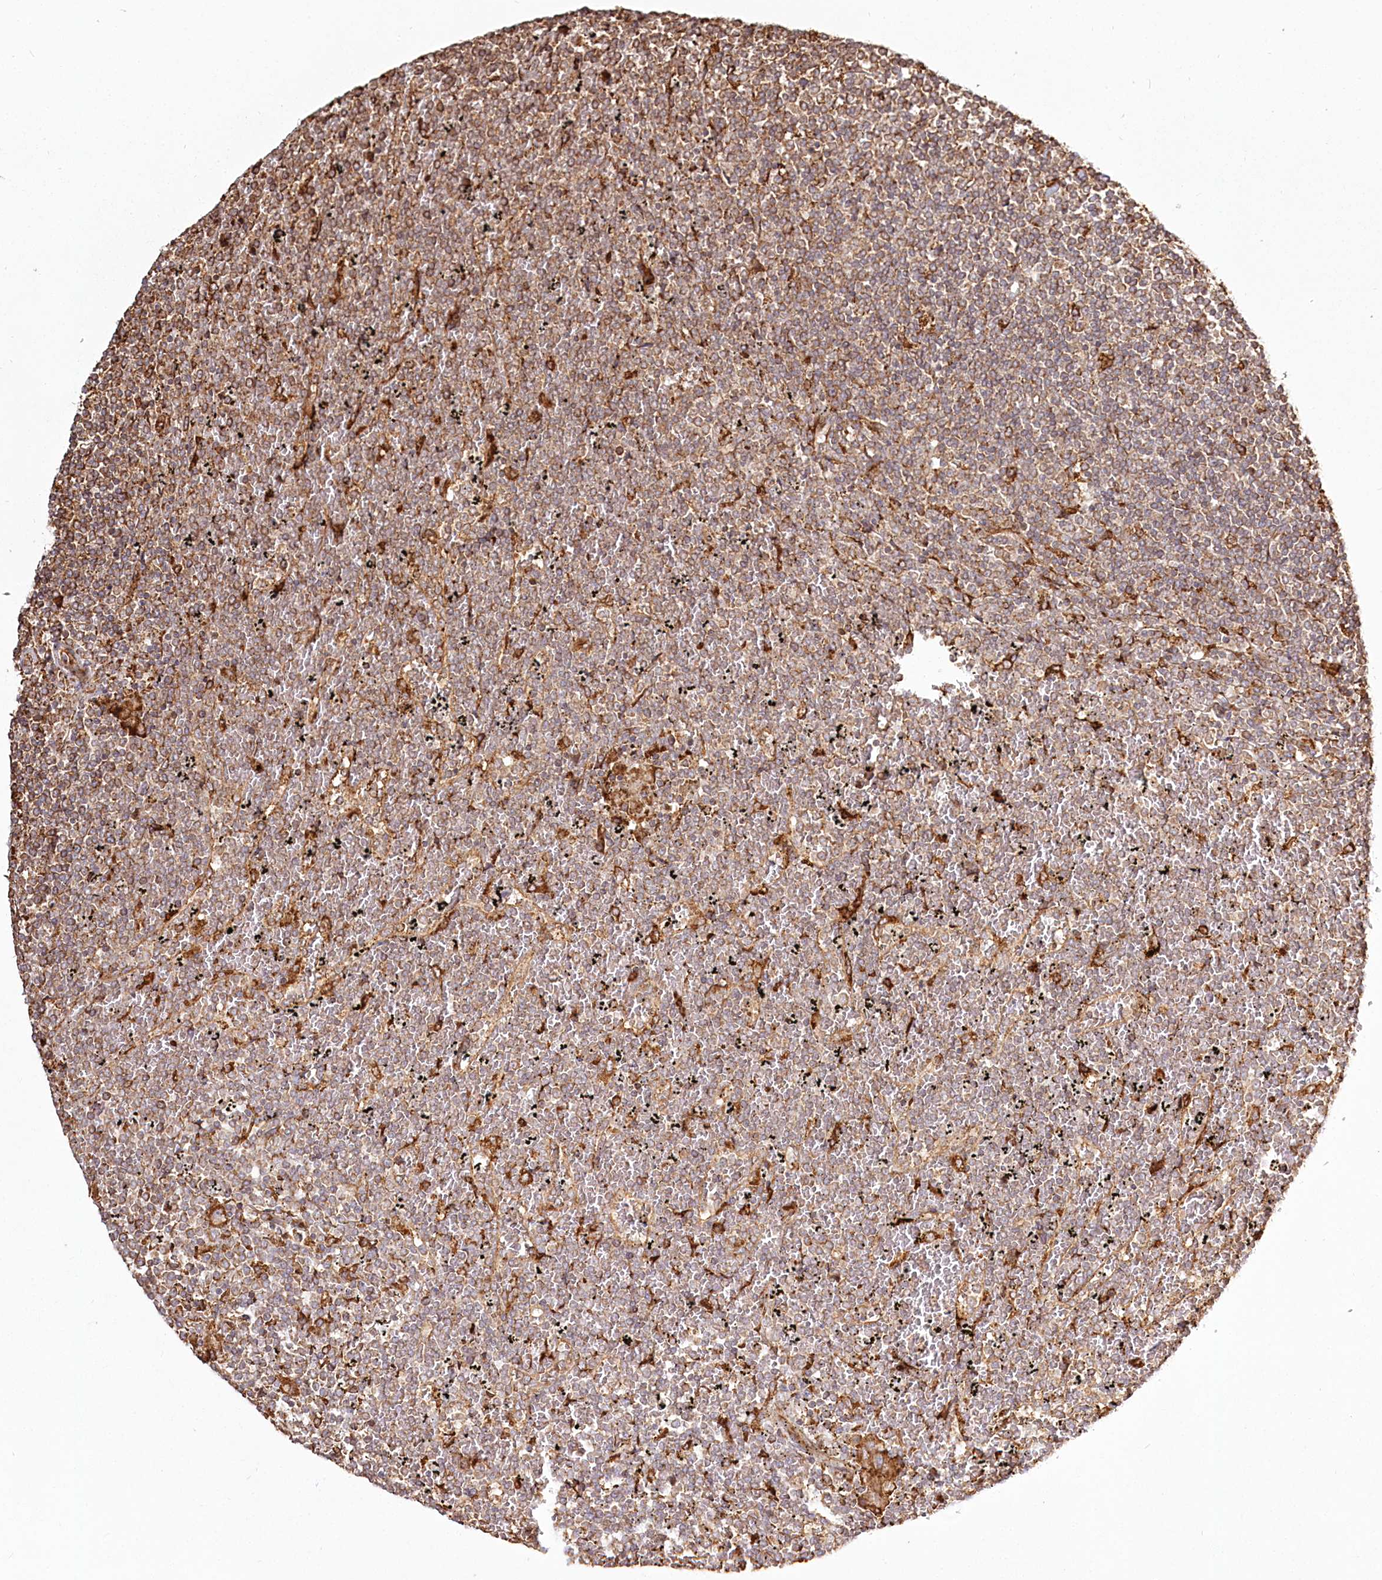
{"staining": {"intensity": "moderate", "quantity": ">75%", "location": "cytoplasmic/membranous"}, "tissue": "lymphoma", "cell_type": "Tumor cells", "image_type": "cancer", "snomed": [{"axis": "morphology", "description": "Malignant lymphoma, non-Hodgkin's type, Low grade"}, {"axis": "topography", "description": "Spleen"}], "caption": "IHC image of neoplastic tissue: lymphoma stained using immunohistochemistry (IHC) demonstrates medium levels of moderate protein expression localized specifically in the cytoplasmic/membranous of tumor cells, appearing as a cytoplasmic/membranous brown color.", "gene": "FAM13A", "patient": {"sex": "female", "age": 19}}